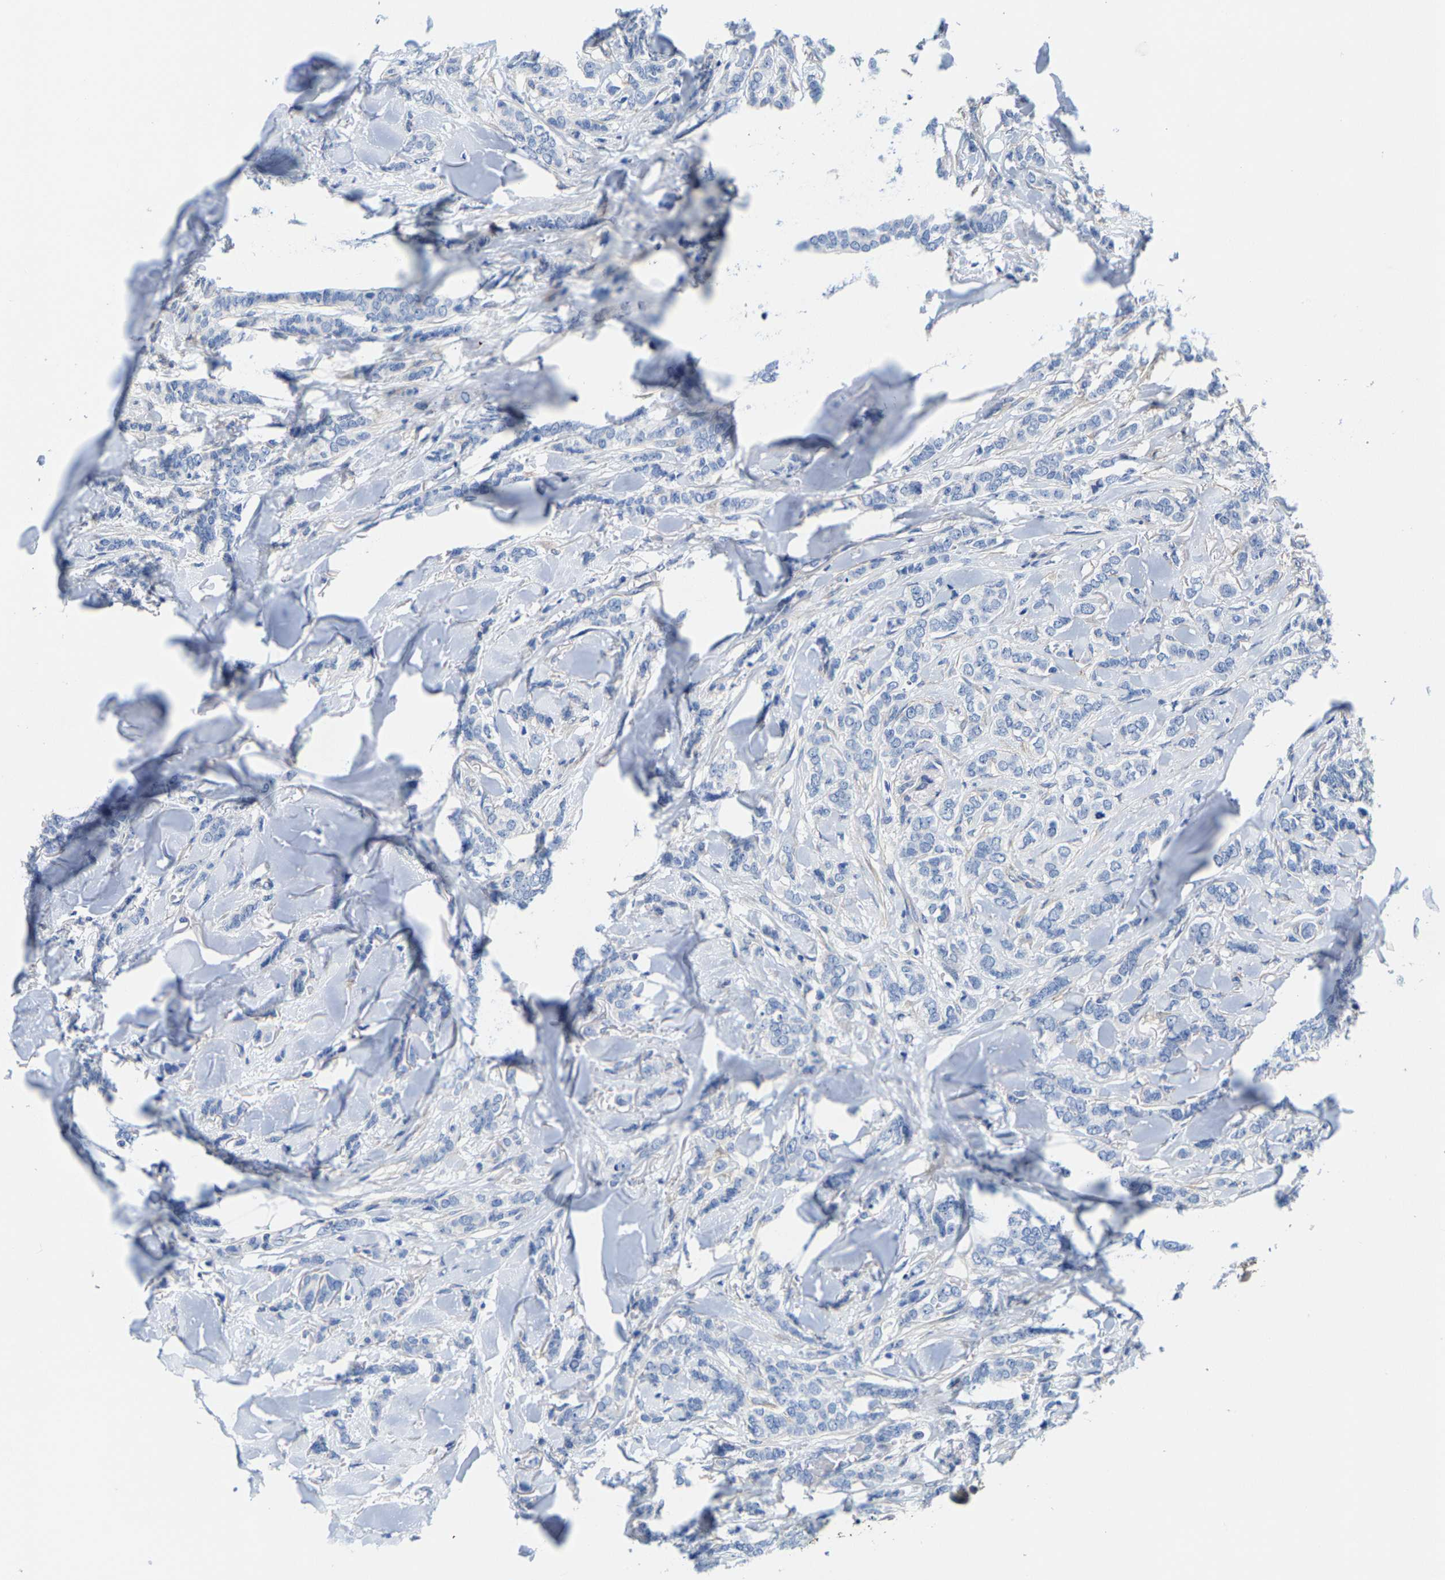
{"staining": {"intensity": "negative", "quantity": "none", "location": "none"}, "tissue": "breast cancer", "cell_type": "Tumor cells", "image_type": "cancer", "snomed": [{"axis": "morphology", "description": "Lobular carcinoma"}, {"axis": "topography", "description": "Skin"}, {"axis": "topography", "description": "Breast"}], "caption": "This is an immunohistochemistry (IHC) image of human breast cancer. There is no positivity in tumor cells.", "gene": "DSCAM", "patient": {"sex": "female", "age": 46}}